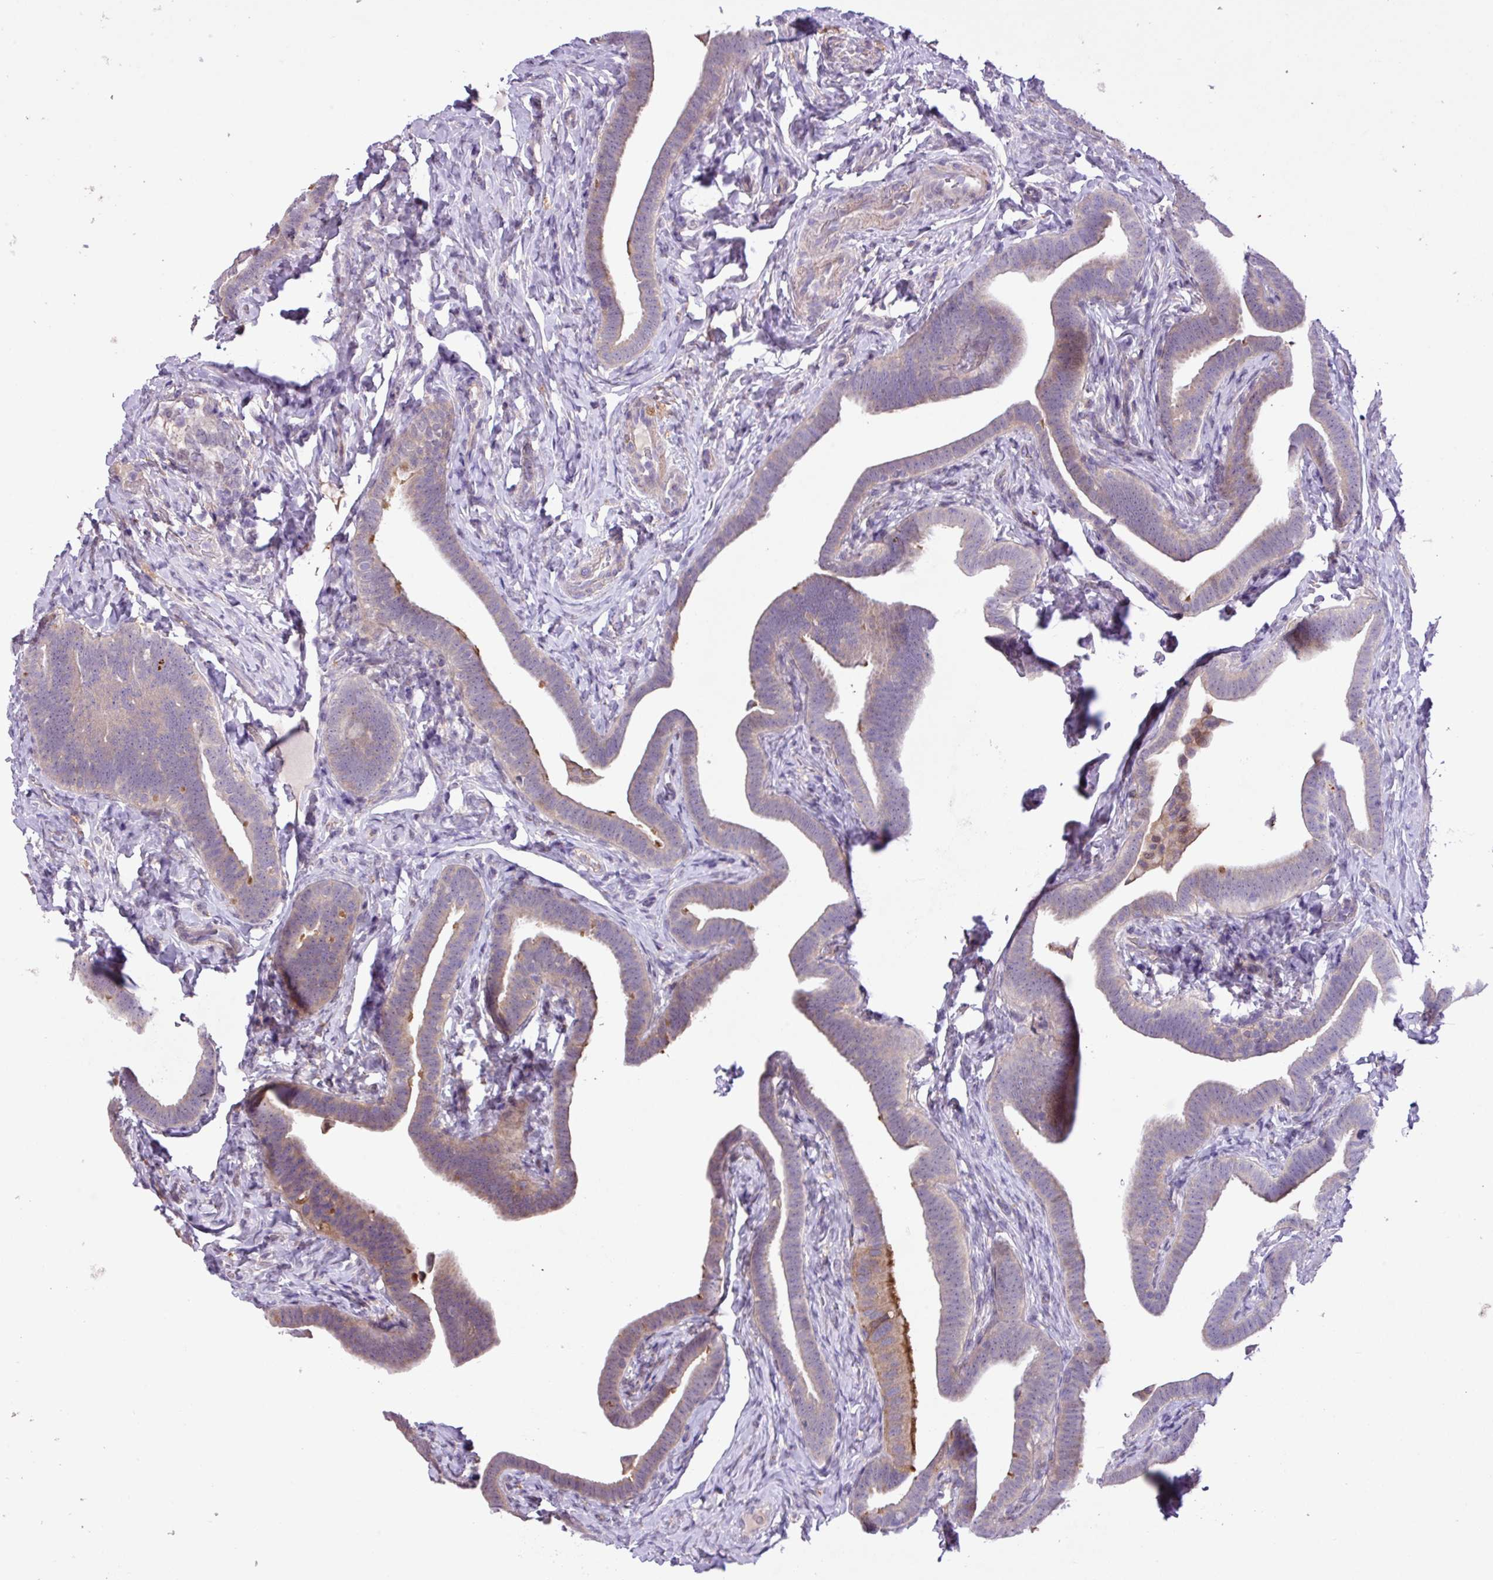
{"staining": {"intensity": "weak", "quantity": "25%-75%", "location": "cytoplasmic/membranous"}, "tissue": "fallopian tube", "cell_type": "Glandular cells", "image_type": "normal", "snomed": [{"axis": "morphology", "description": "Normal tissue, NOS"}, {"axis": "topography", "description": "Fallopian tube"}], "caption": "Immunohistochemical staining of normal fallopian tube exhibits weak cytoplasmic/membranous protein staining in about 25%-75% of glandular cells. (DAB (3,3'-diaminobenzidine) IHC with brightfield microscopy, high magnification).", "gene": "RPP25L", "patient": {"sex": "female", "age": 69}}